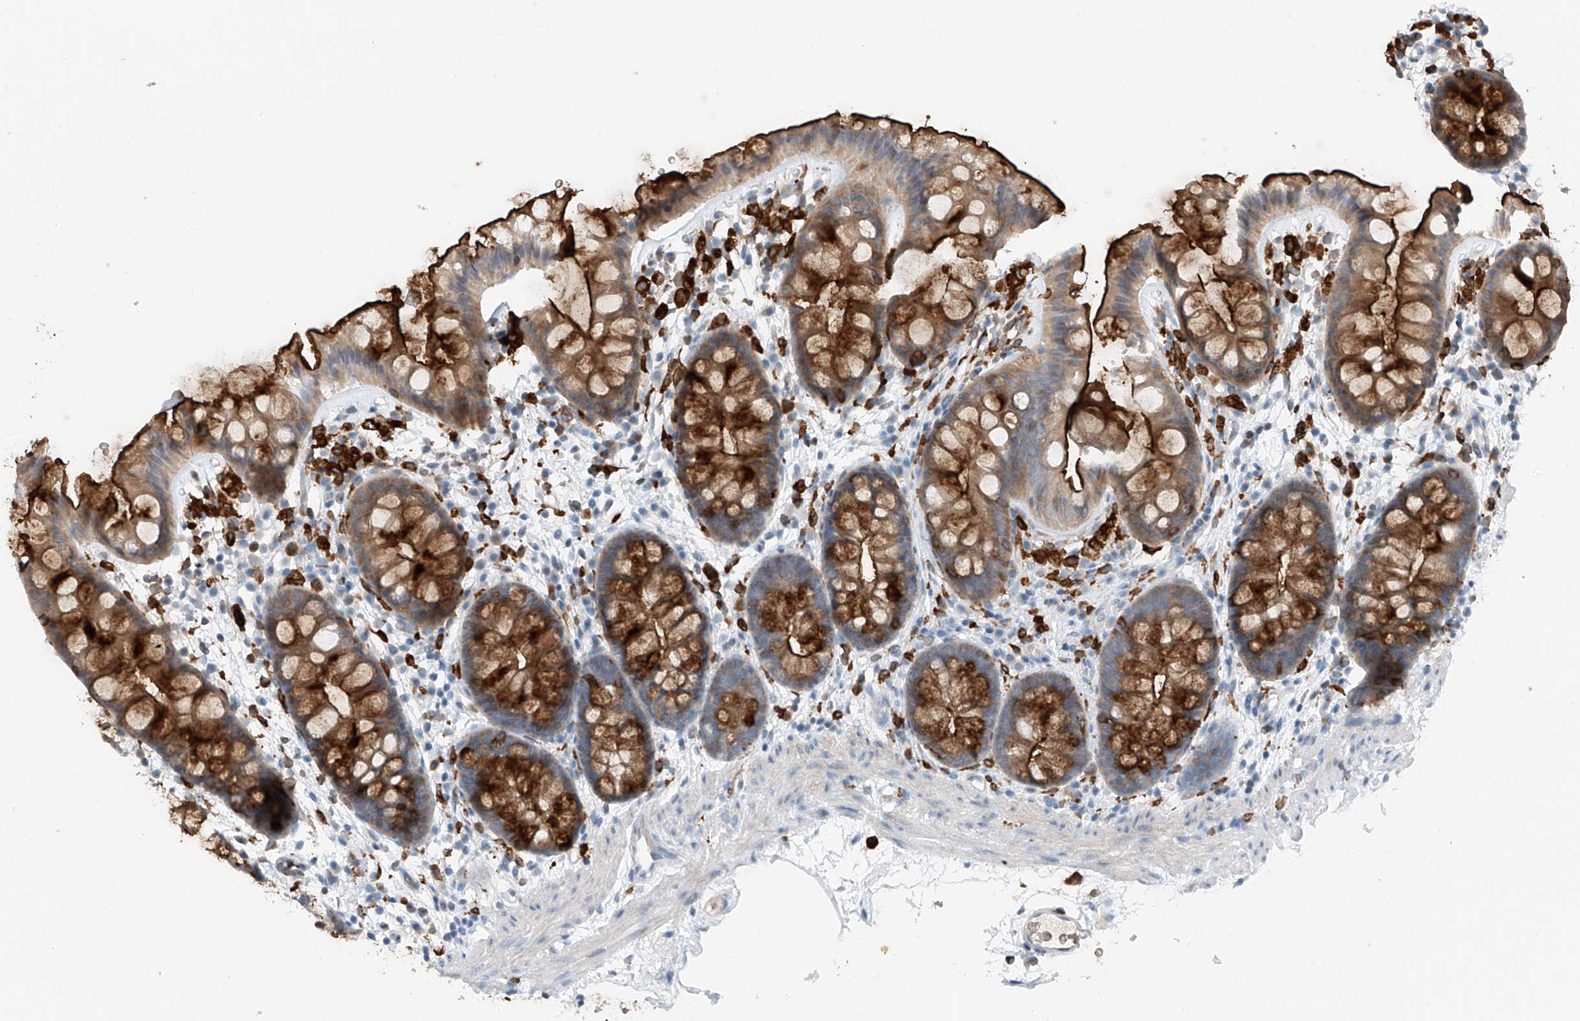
{"staining": {"intensity": "negative", "quantity": "none", "location": "none"}, "tissue": "colon", "cell_type": "Endothelial cells", "image_type": "normal", "snomed": [{"axis": "morphology", "description": "Normal tissue, NOS"}, {"axis": "topography", "description": "Colon"}], "caption": "IHC of normal human colon reveals no staining in endothelial cells. (Brightfield microscopy of DAB (3,3'-diaminobenzidine) immunohistochemistry at high magnification).", "gene": "TBXAS1", "patient": {"sex": "female", "age": 62}}